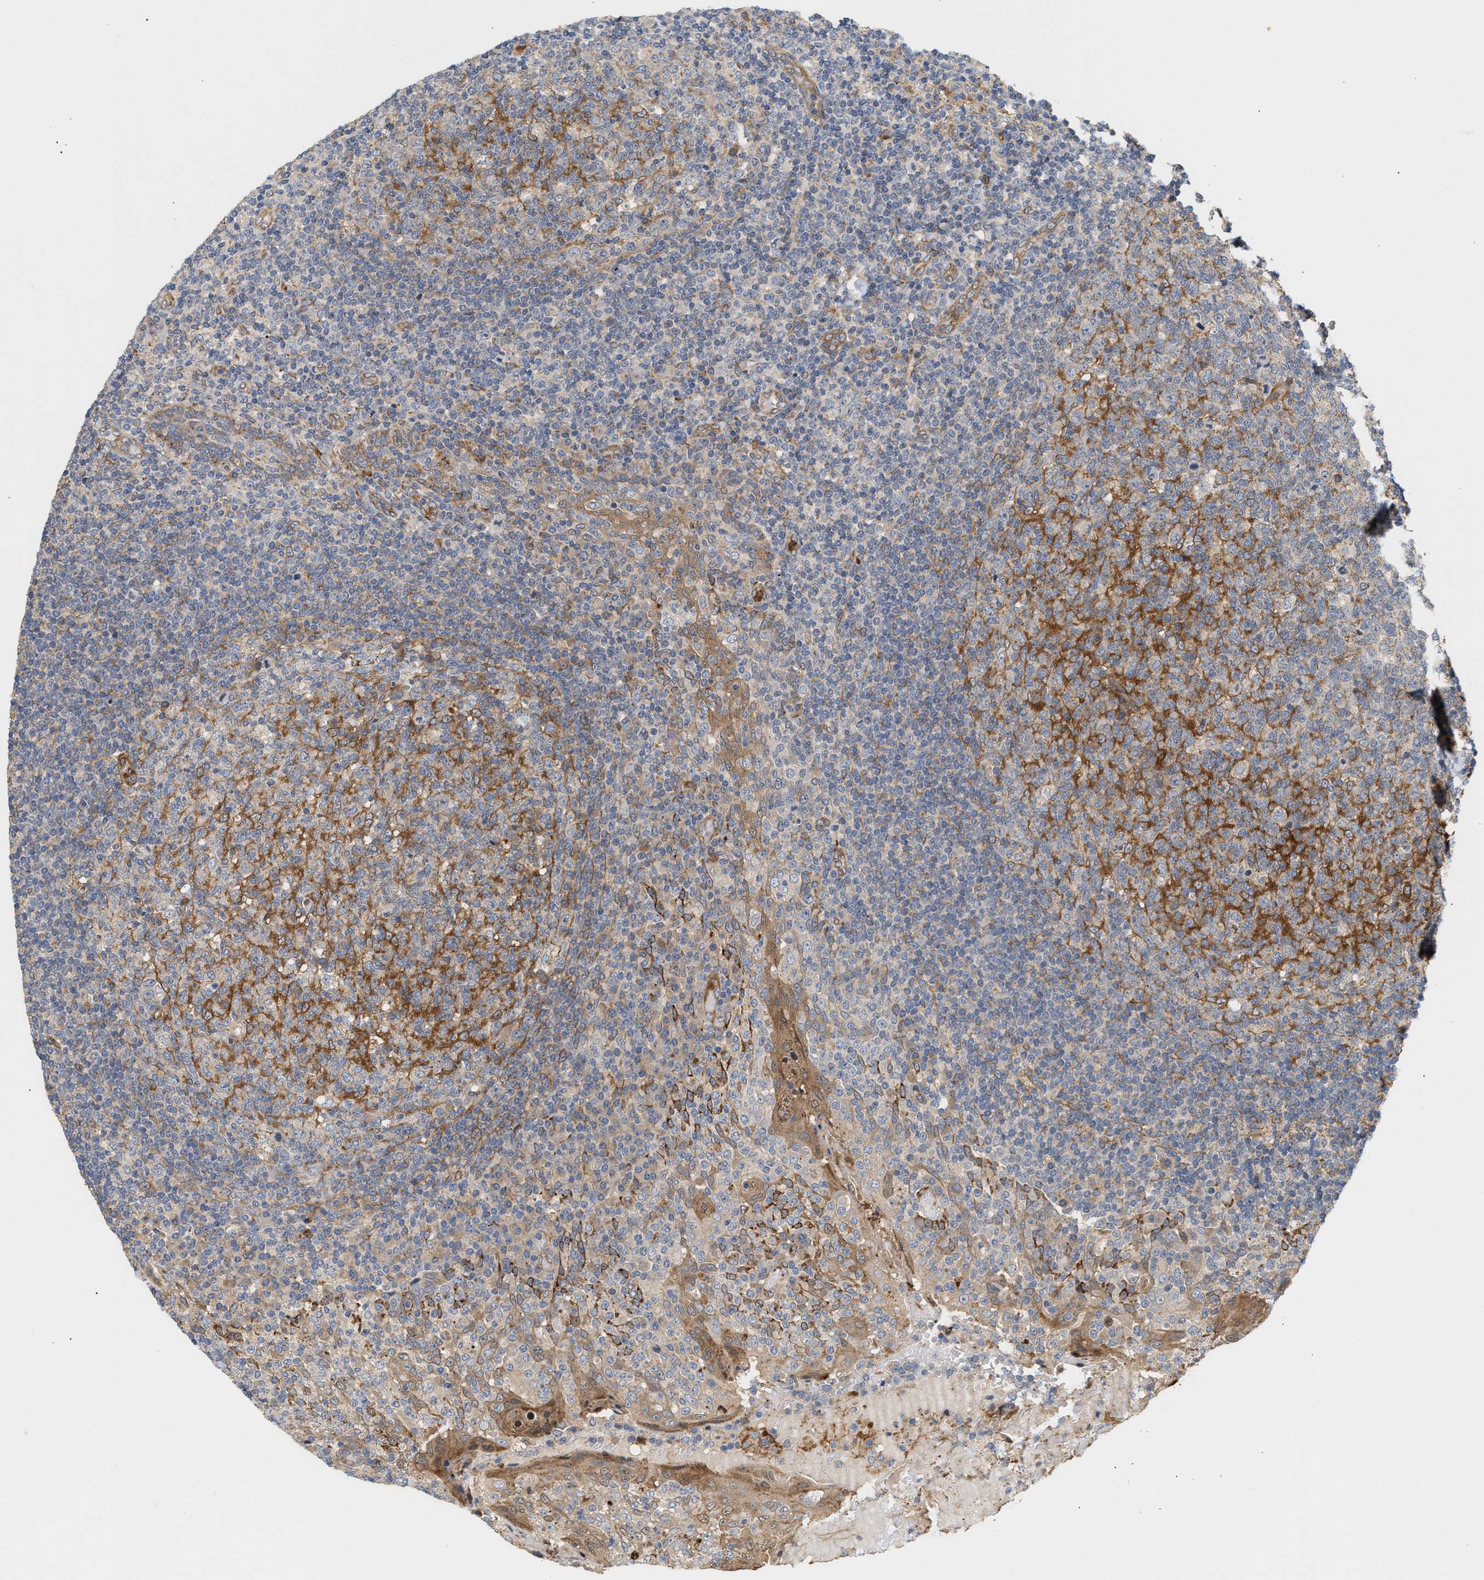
{"staining": {"intensity": "moderate", "quantity": "25%-75%", "location": "cytoplasmic/membranous"}, "tissue": "tonsil", "cell_type": "Germinal center cells", "image_type": "normal", "snomed": [{"axis": "morphology", "description": "Normal tissue, NOS"}, {"axis": "topography", "description": "Tonsil"}], "caption": "Protein expression analysis of benign human tonsil reveals moderate cytoplasmic/membranous staining in about 25%-75% of germinal center cells.", "gene": "PLCD1", "patient": {"sex": "female", "age": 19}}